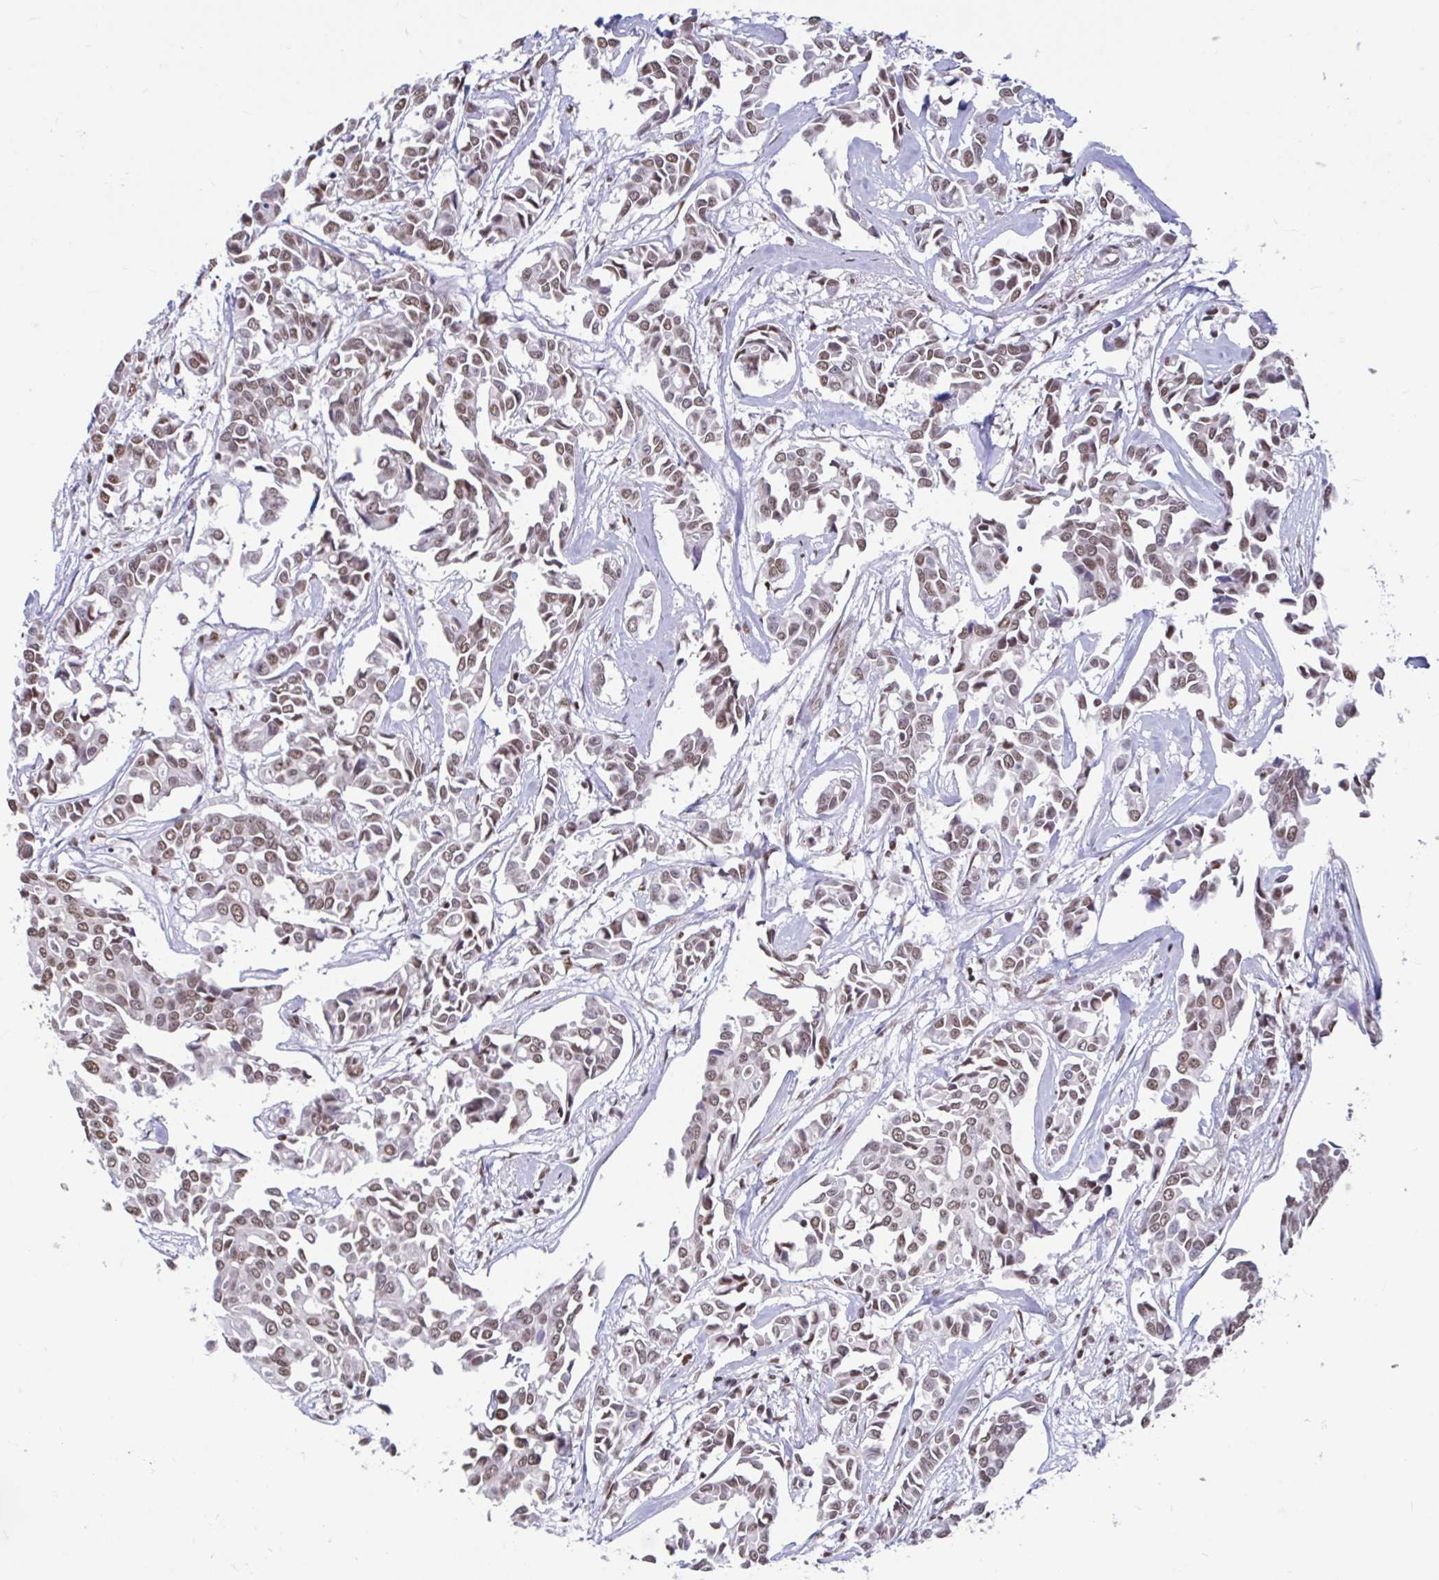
{"staining": {"intensity": "moderate", "quantity": ">75%", "location": "nuclear"}, "tissue": "breast cancer", "cell_type": "Tumor cells", "image_type": "cancer", "snomed": [{"axis": "morphology", "description": "Duct carcinoma"}, {"axis": "topography", "description": "Breast"}], "caption": "A high-resolution histopathology image shows immunohistochemistry staining of breast cancer, which demonstrates moderate nuclear positivity in approximately >75% of tumor cells. Ihc stains the protein in brown and the nuclei are stained blue.", "gene": "HNRNPDL", "patient": {"sex": "female", "age": 54}}